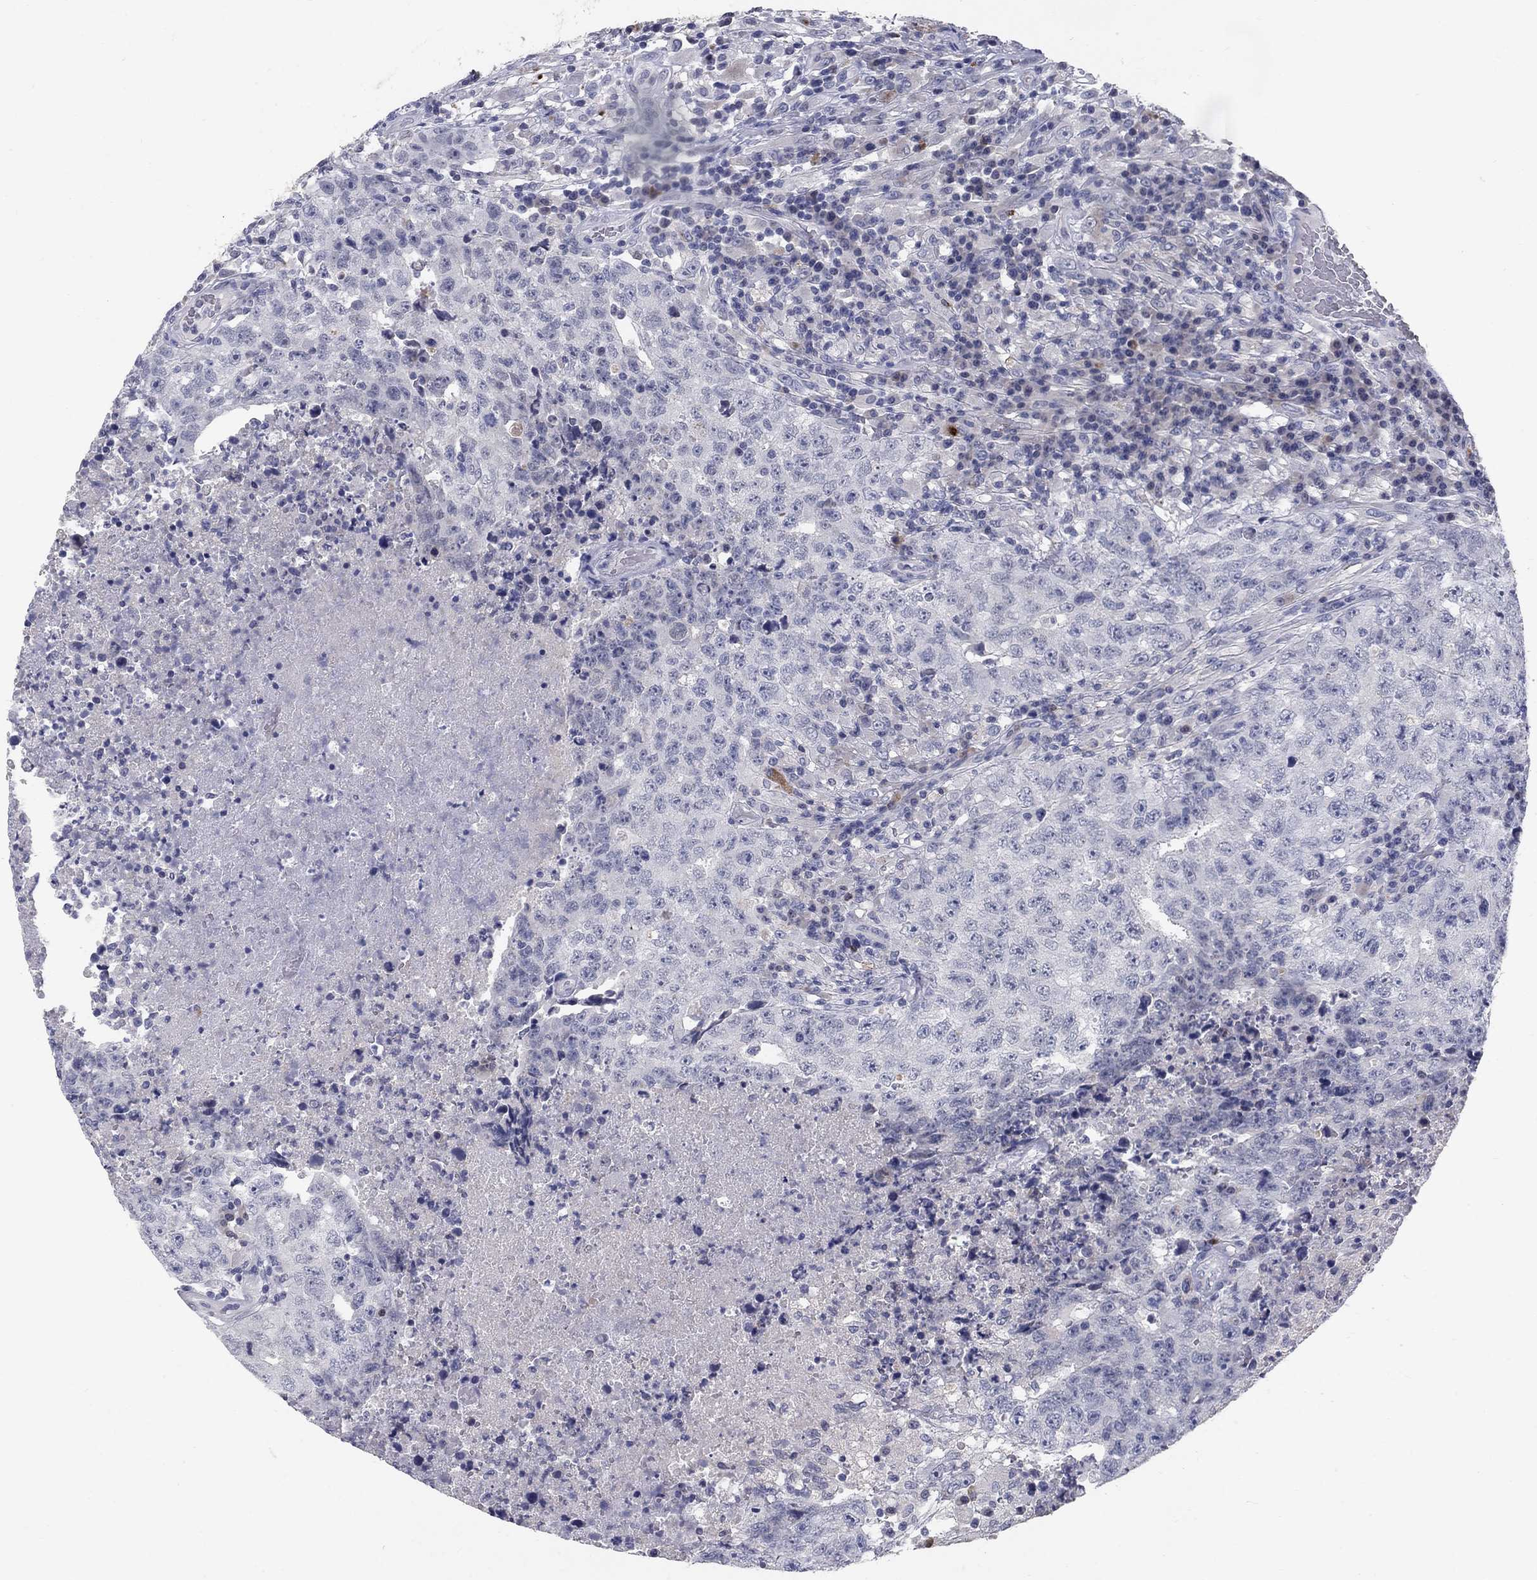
{"staining": {"intensity": "negative", "quantity": "none", "location": "none"}, "tissue": "testis cancer", "cell_type": "Tumor cells", "image_type": "cancer", "snomed": [{"axis": "morphology", "description": "Necrosis, NOS"}, {"axis": "morphology", "description": "Carcinoma, Embryonal, NOS"}, {"axis": "topography", "description": "Testis"}], "caption": "A high-resolution image shows immunohistochemistry staining of testis embryonal carcinoma, which displays no significant expression in tumor cells. Nuclei are stained in blue.", "gene": "NTRK2", "patient": {"sex": "male", "age": 19}}